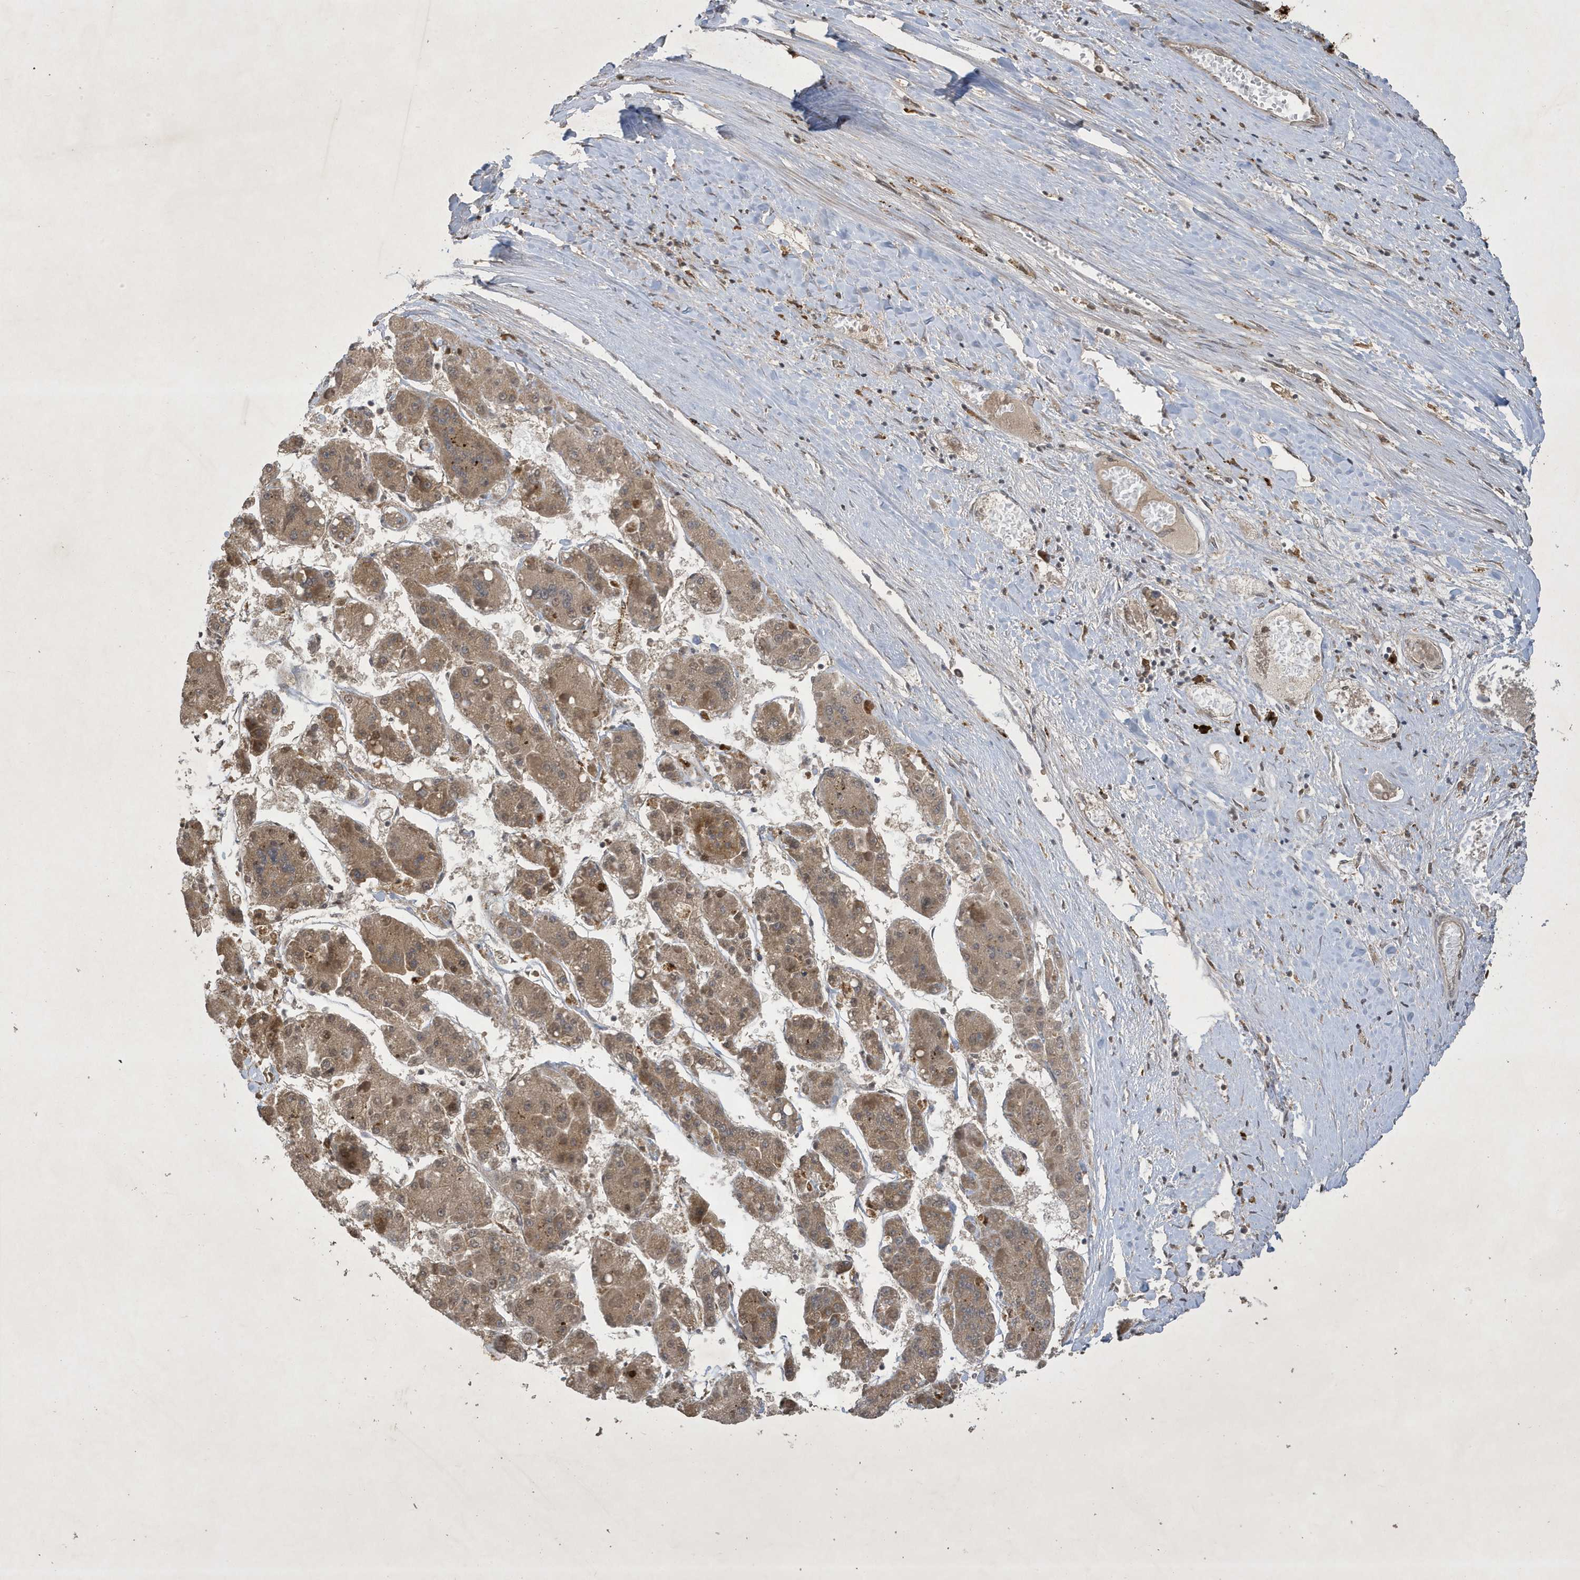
{"staining": {"intensity": "moderate", "quantity": ">75%", "location": "cytoplasmic/membranous"}, "tissue": "liver cancer", "cell_type": "Tumor cells", "image_type": "cancer", "snomed": [{"axis": "morphology", "description": "Carcinoma, Hepatocellular, NOS"}, {"axis": "topography", "description": "Liver"}], "caption": "The histopathology image exhibits staining of liver cancer (hepatocellular carcinoma), revealing moderate cytoplasmic/membranous protein staining (brown color) within tumor cells.", "gene": "STX10", "patient": {"sex": "female", "age": 73}}